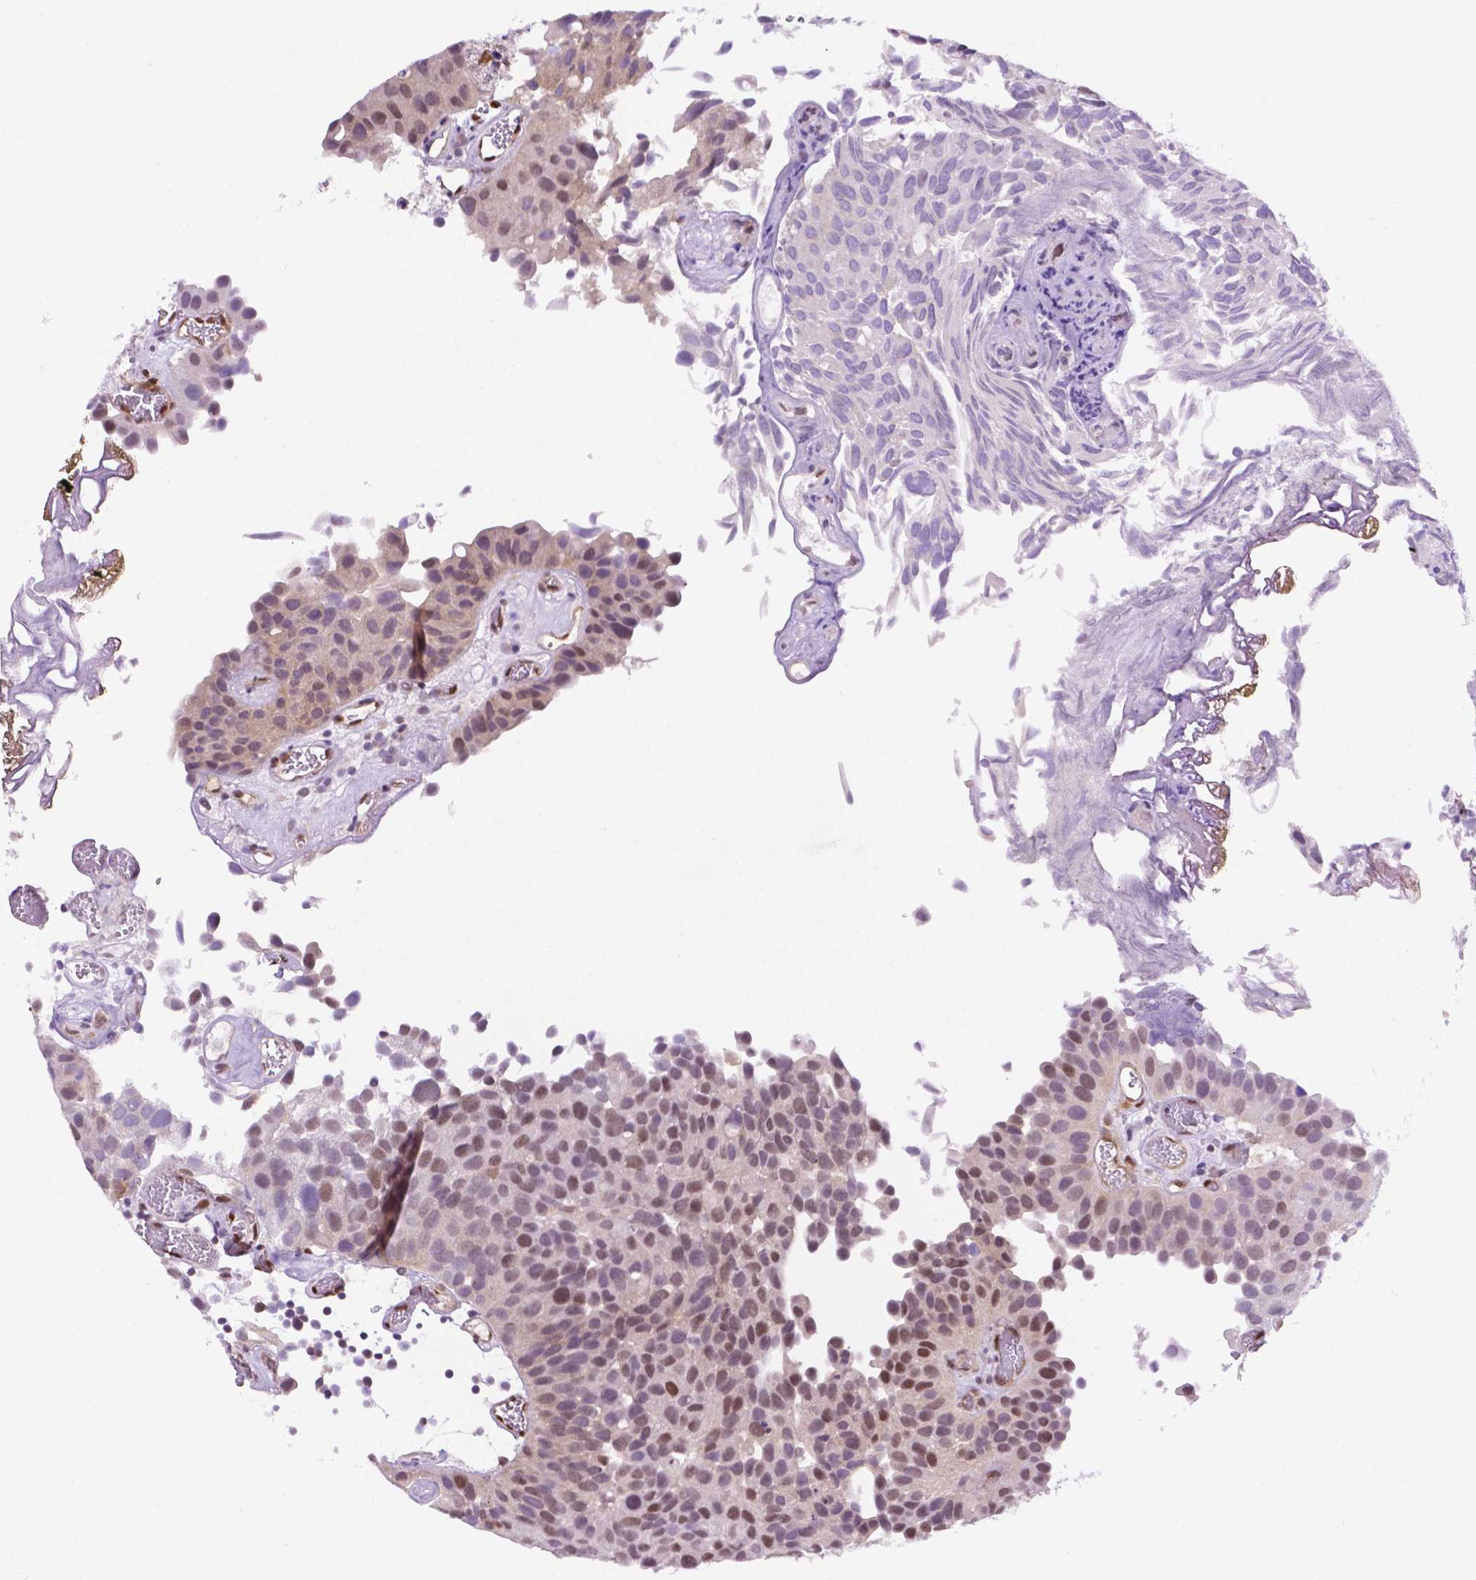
{"staining": {"intensity": "moderate", "quantity": "<25%", "location": "nuclear"}, "tissue": "urothelial cancer", "cell_type": "Tumor cells", "image_type": "cancer", "snomed": [{"axis": "morphology", "description": "Urothelial carcinoma, Low grade"}, {"axis": "topography", "description": "Urinary bladder"}], "caption": "Low-grade urothelial carcinoma tissue exhibits moderate nuclear positivity in about <25% of tumor cells, visualized by immunohistochemistry.", "gene": "ERF", "patient": {"sex": "female", "age": 69}}